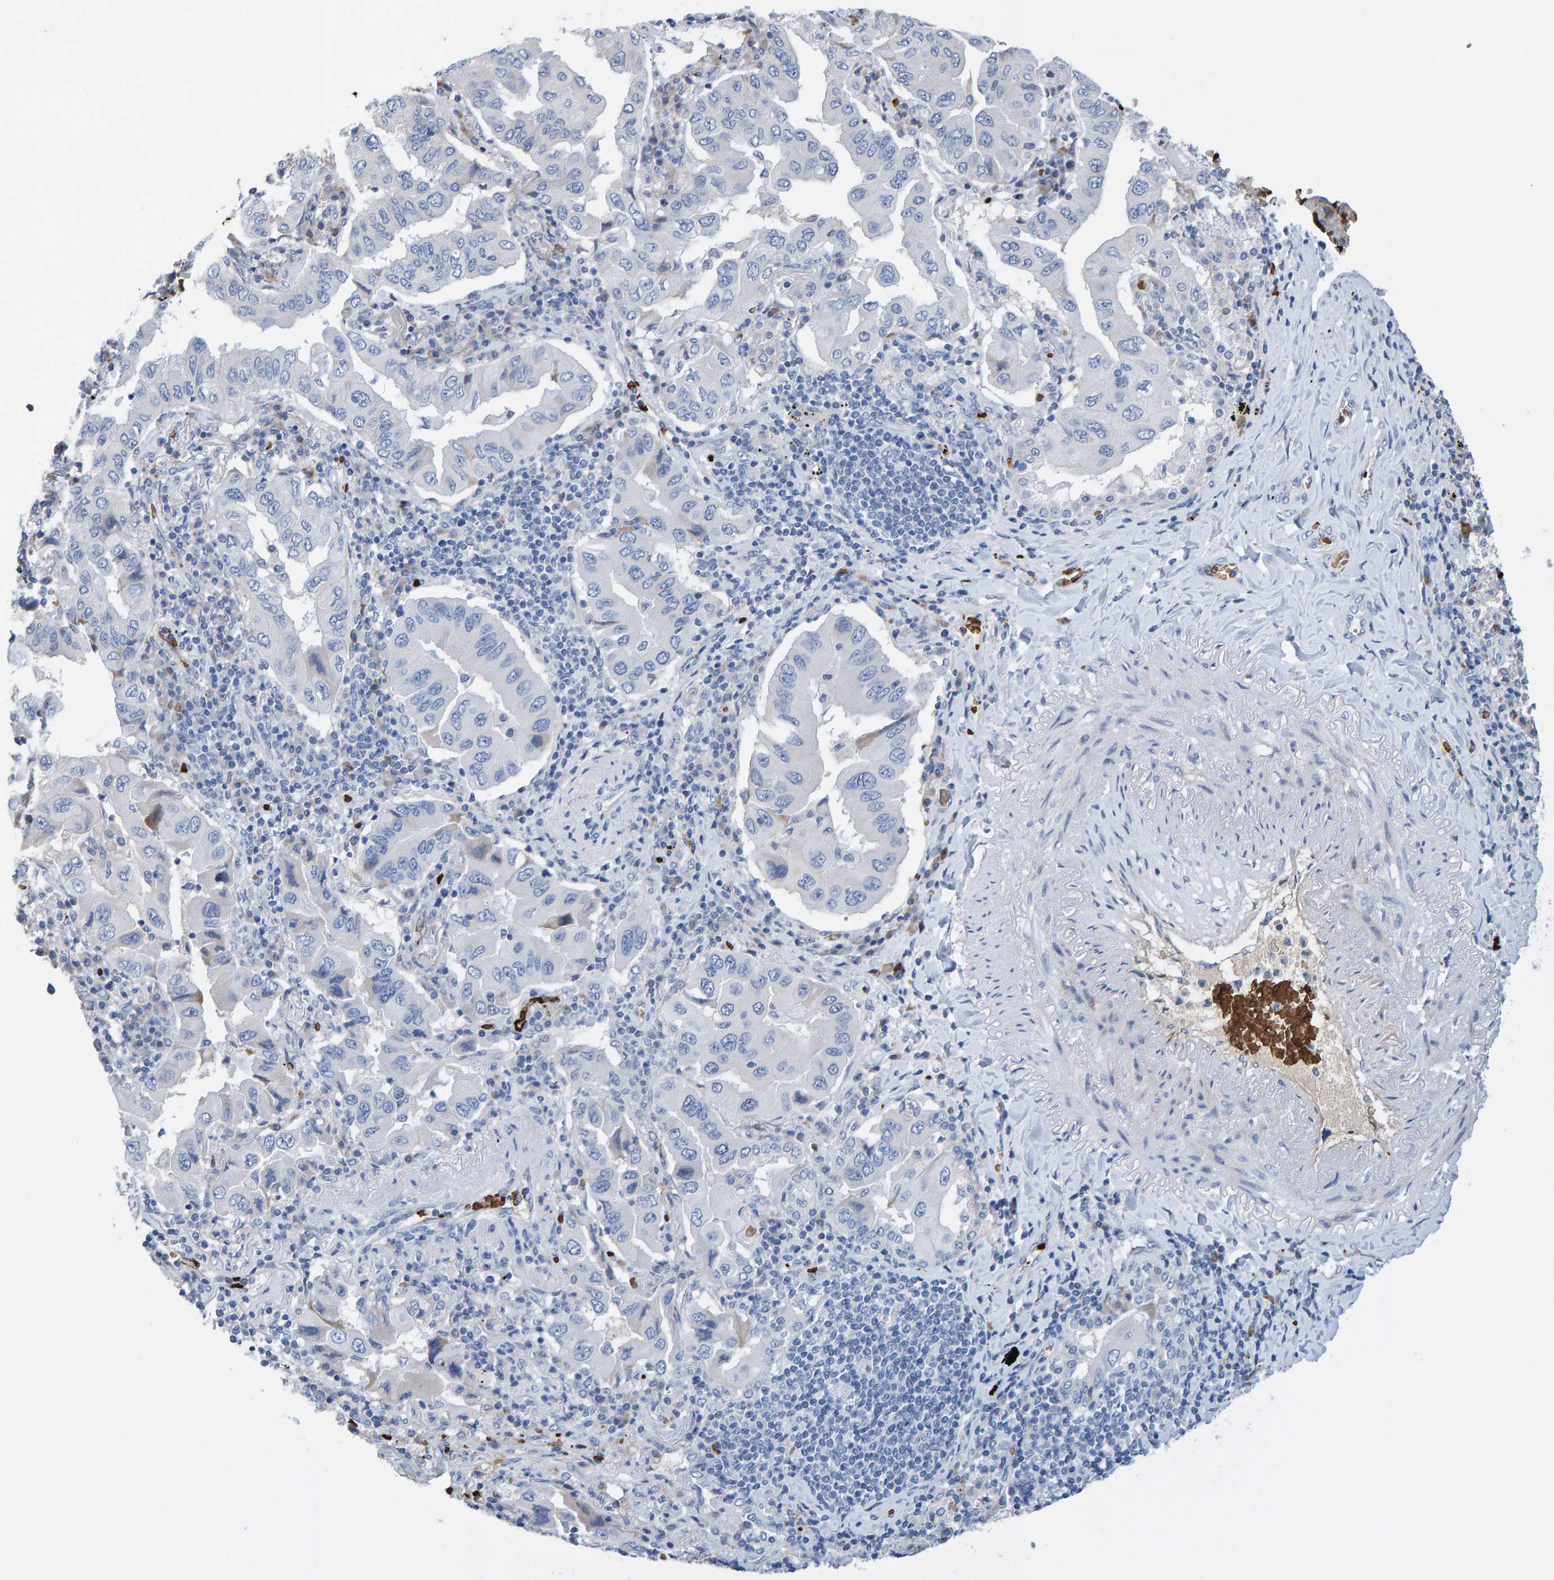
{"staining": {"intensity": "negative", "quantity": "none", "location": "none"}, "tissue": "lung cancer", "cell_type": "Tumor cells", "image_type": "cancer", "snomed": [{"axis": "morphology", "description": "Adenocarcinoma, NOS"}, {"axis": "topography", "description": "Lung"}], "caption": "Immunohistochemical staining of human lung adenocarcinoma exhibits no significant positivity in tumor cells.", "gene": "VPS9D1", "patient": {"sex": "female", "age": 65}}